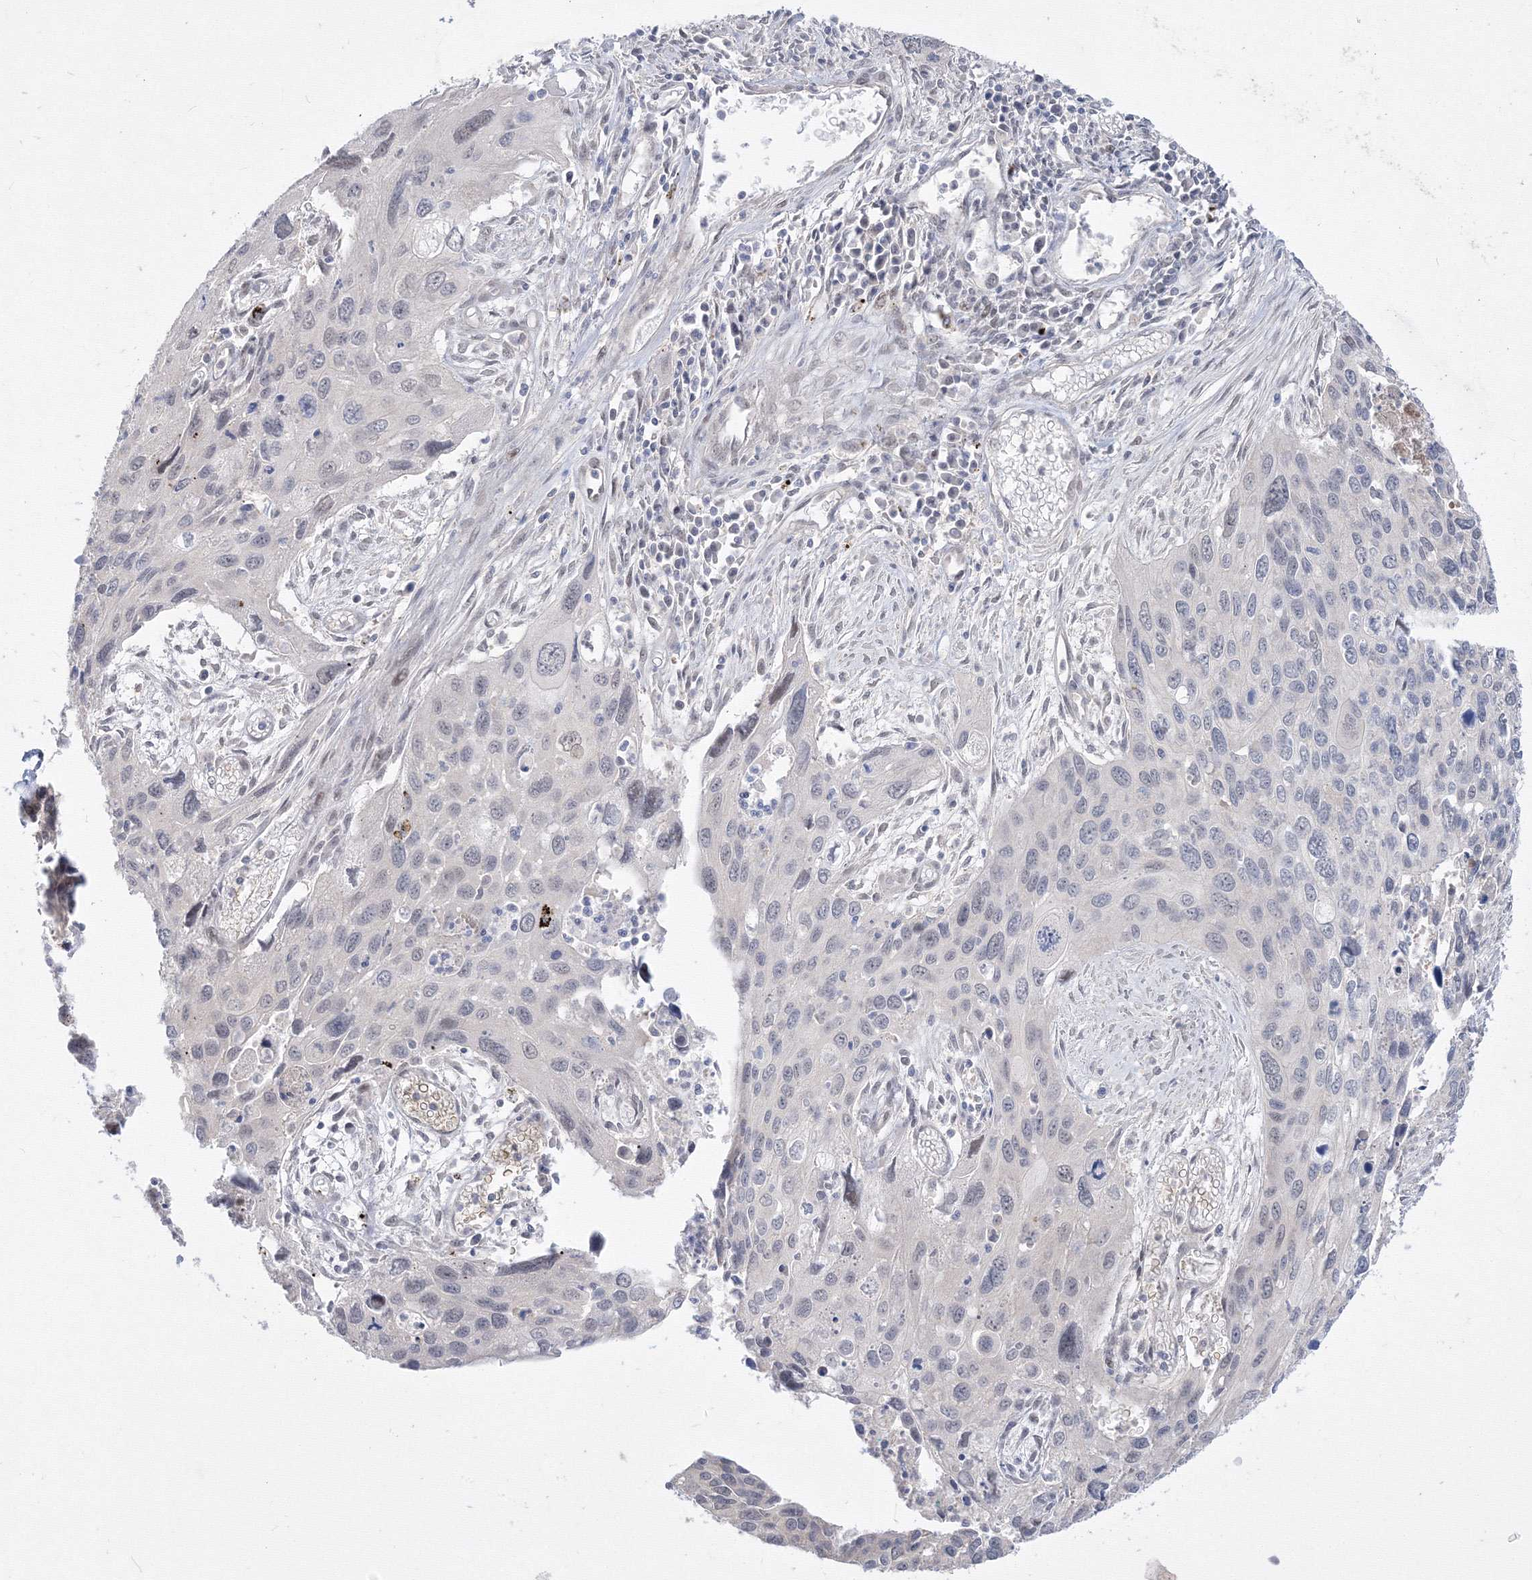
{"staining": {"intensity": "negative", "quantity": "none", "location": "none"}, "tissue": "cervical cancer", "cell_type": "Tumor cells", "image_type": "cancer", "snomed": [{"axis": "morphology", "description": "Squamous cell carcinoma, NOS"}, {"axis": "topography", "description": "Cervix"}], "caption": "There is no significant staining in tumor cells of cervical squamous cell carcinoma.", "gene": "COPS4", "patient": {"sex": "female", "age": 55}}